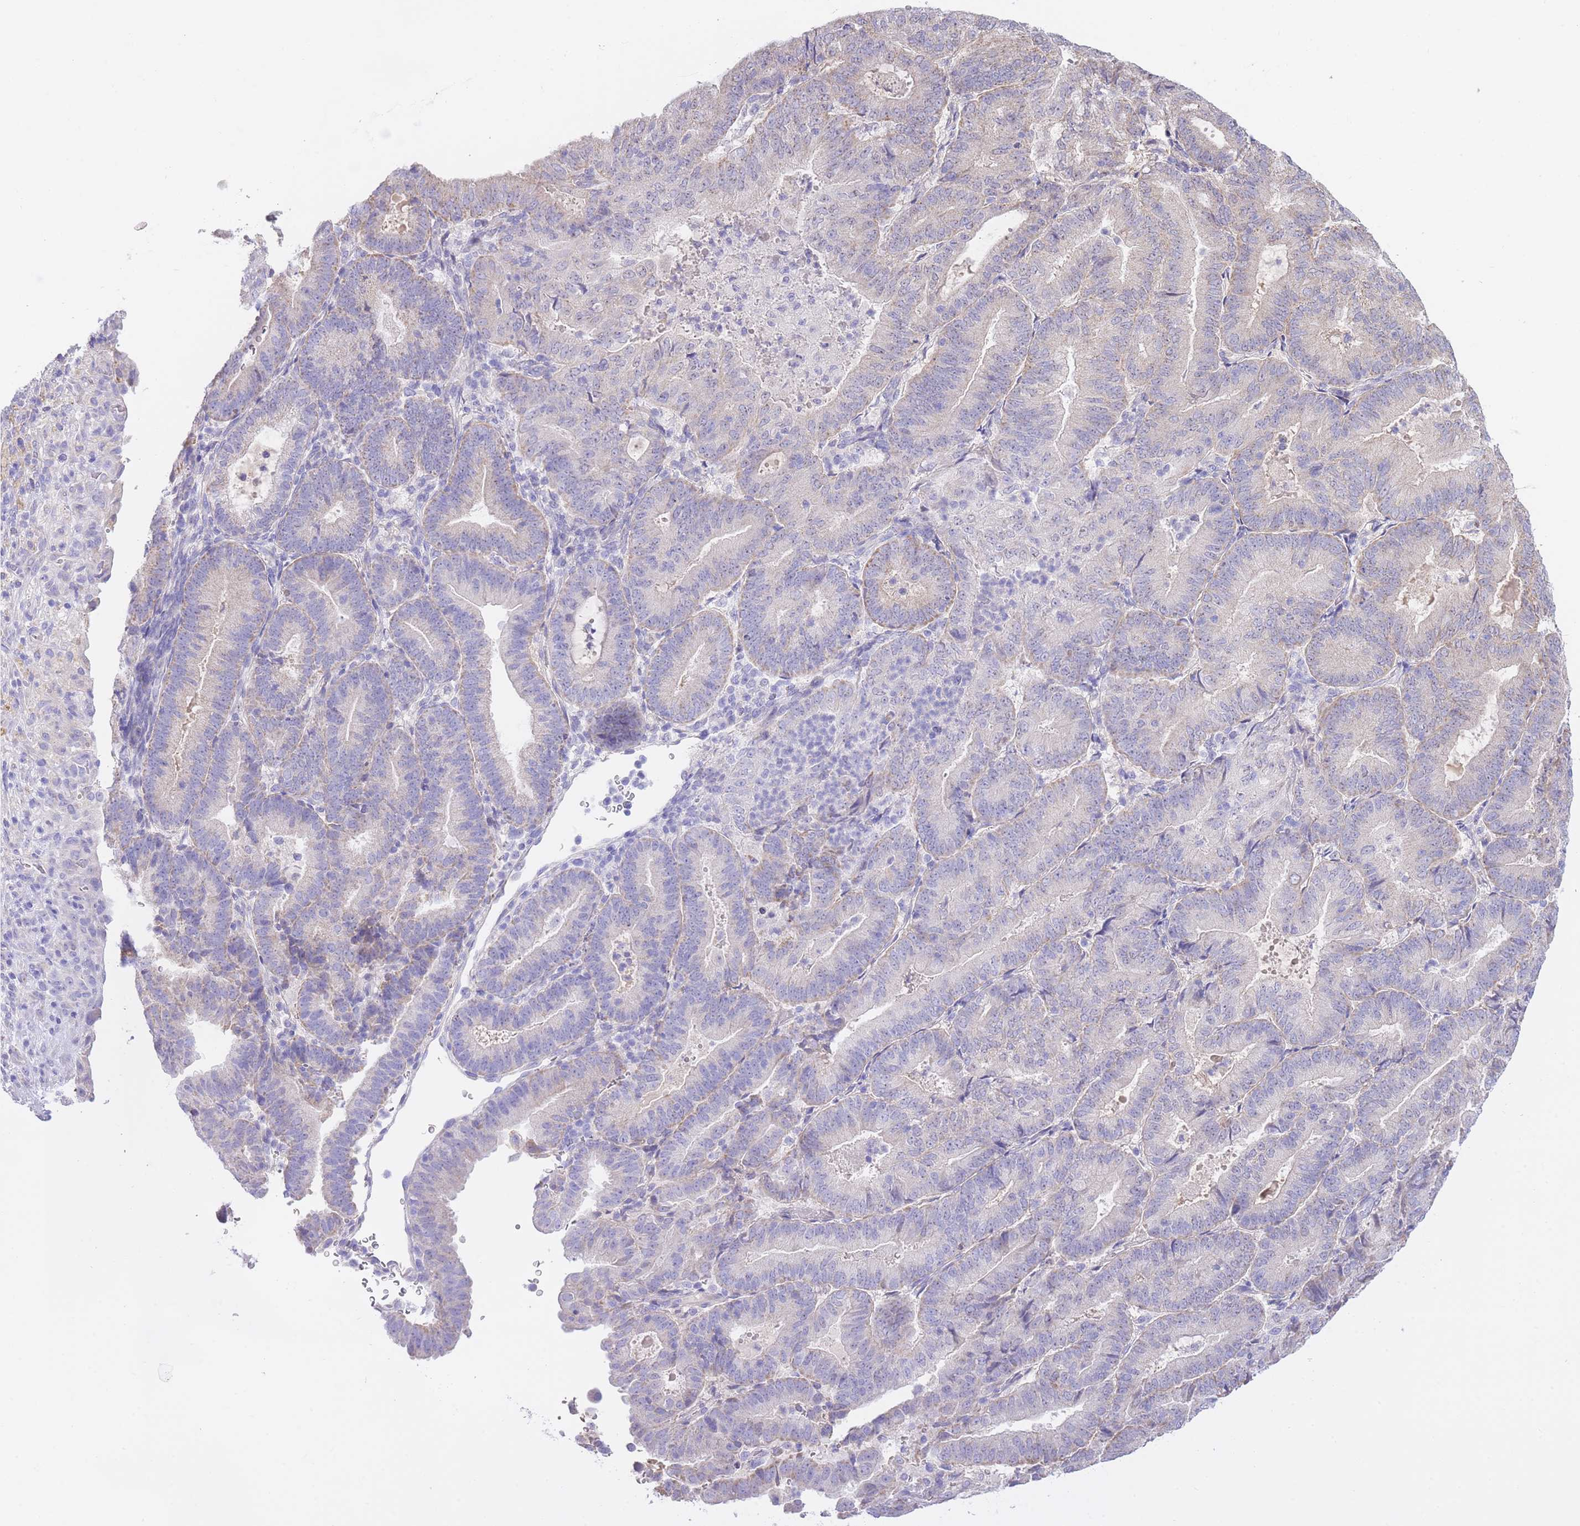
{"staining": {"intensity": "negative", "quantity": "none", "location": "none"}, "tissue": "endometrial cancer", "cell_type": "Tumor cells", "image_type": "cancer", "snomed": [{"axis": "morphology", "description": "Adenocarcinoma, NOS"}, {"axis": "topography", "description": "Endometrium"}], "caption": "A micrograph of human endometrial cancer (adenocarcinoma) is negative for staining in tumor cells.", "gene": "PGM1", "patient": {"sex": "female", "age": 70}}